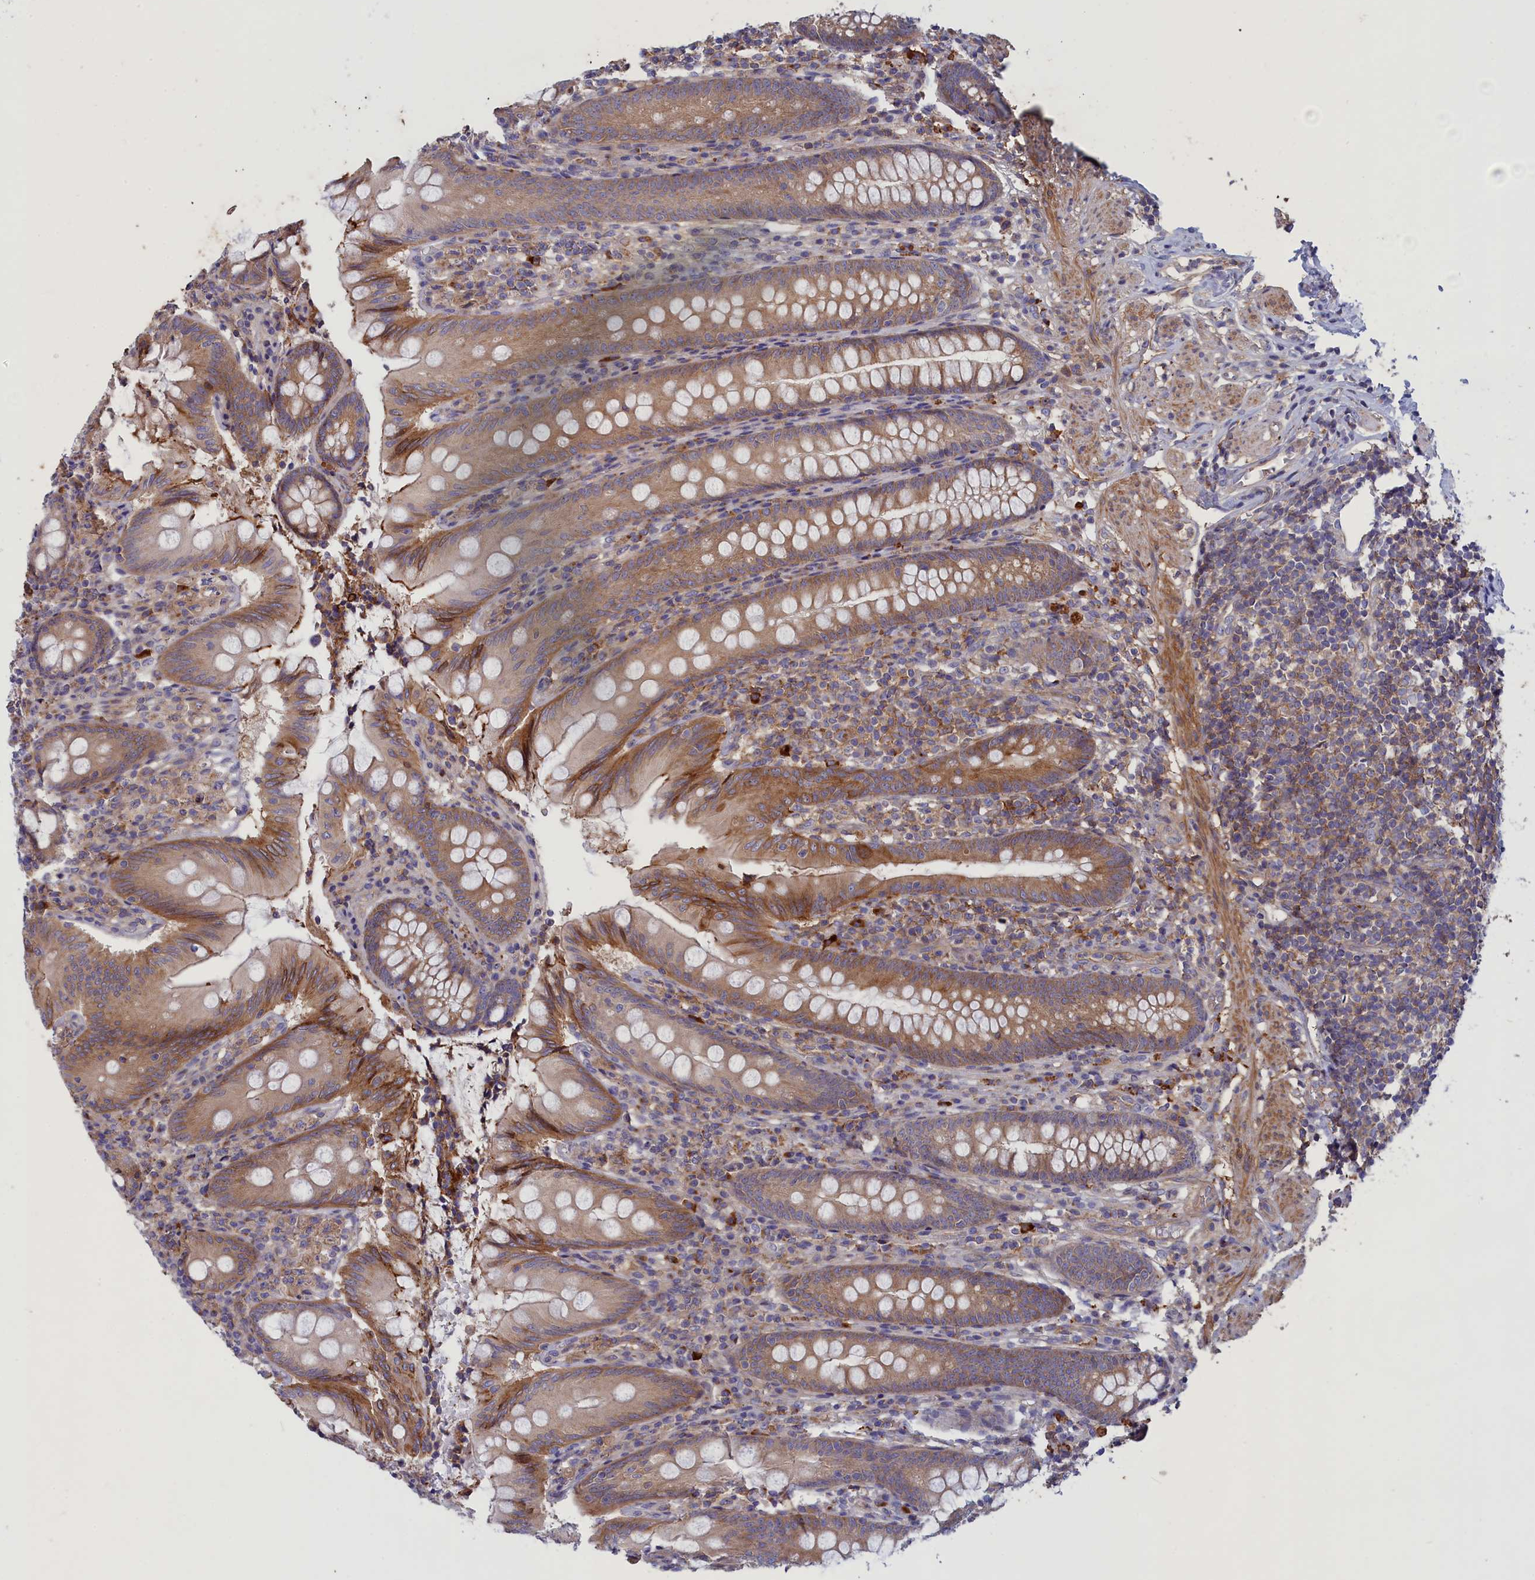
{"staining": {"intensity": "weak", "quantity": ">75%", "location": "cytoplasmic/membranous"}, "tissue": "appendix", "cell_type": "Glandular cells", "image_type": "normal", "snomed": [{"axis": "morphology", "description": "Normal tissue, NOS"}, {"axis": "topography", "description": "Appendix"}], "caption": "Appendix stained with DAB IHC reveals low levels of weak cytoplasmic/membranous expression in approximately >75% of glandular cells. (Stains: DAB (3,3'-diaminobenzidine) in brown, nuclei in blue, Microscopy: brightfield microscopy at high magnification).", "gene": "SCAMP4", "patient": {"sex": "male", "age": 55}}